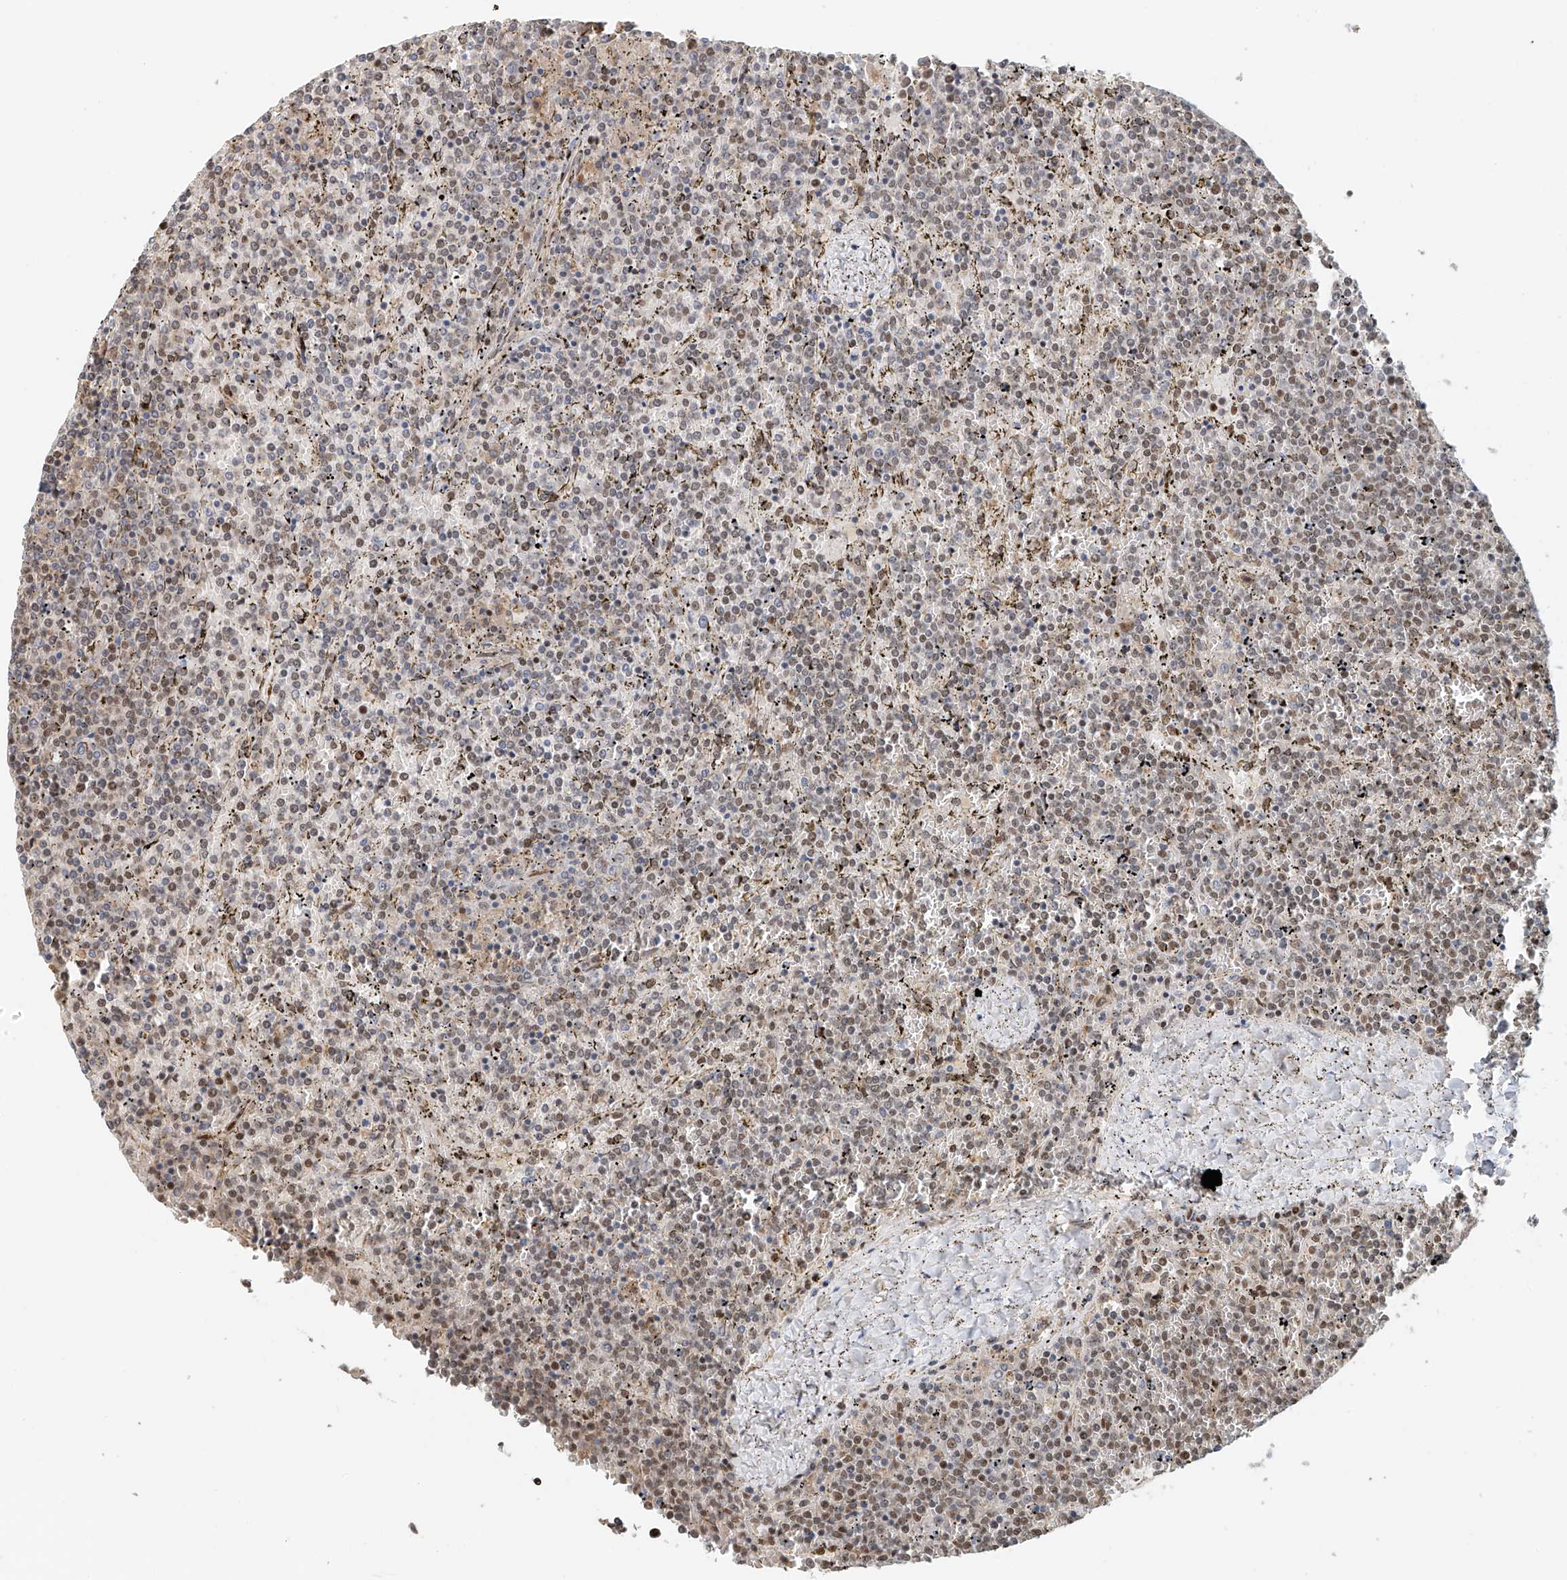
{"staining": {"intensity": "weak", "quantity": "25%-75%", "location": "nuclear"}, "tissue": "lymphoma", "cell_type": "Tumor cells", "image_type": "cancer", "snomed": [{"axis": "morphology", "description": "Malignant lymphoma, non-Hodgkin's type, Low grade"}, {"axis": "topography", "description": "Spleen"}], "caption": "Immunohistochemical staining of human malignant lymphoma, non-Hodgkin's type (low-grade) exhibits low levels of weak nuclear expression in about 25%-75% of tumor cells.", "gene": "ZNF514", "patient": {"sex": "female", "age": 19}}